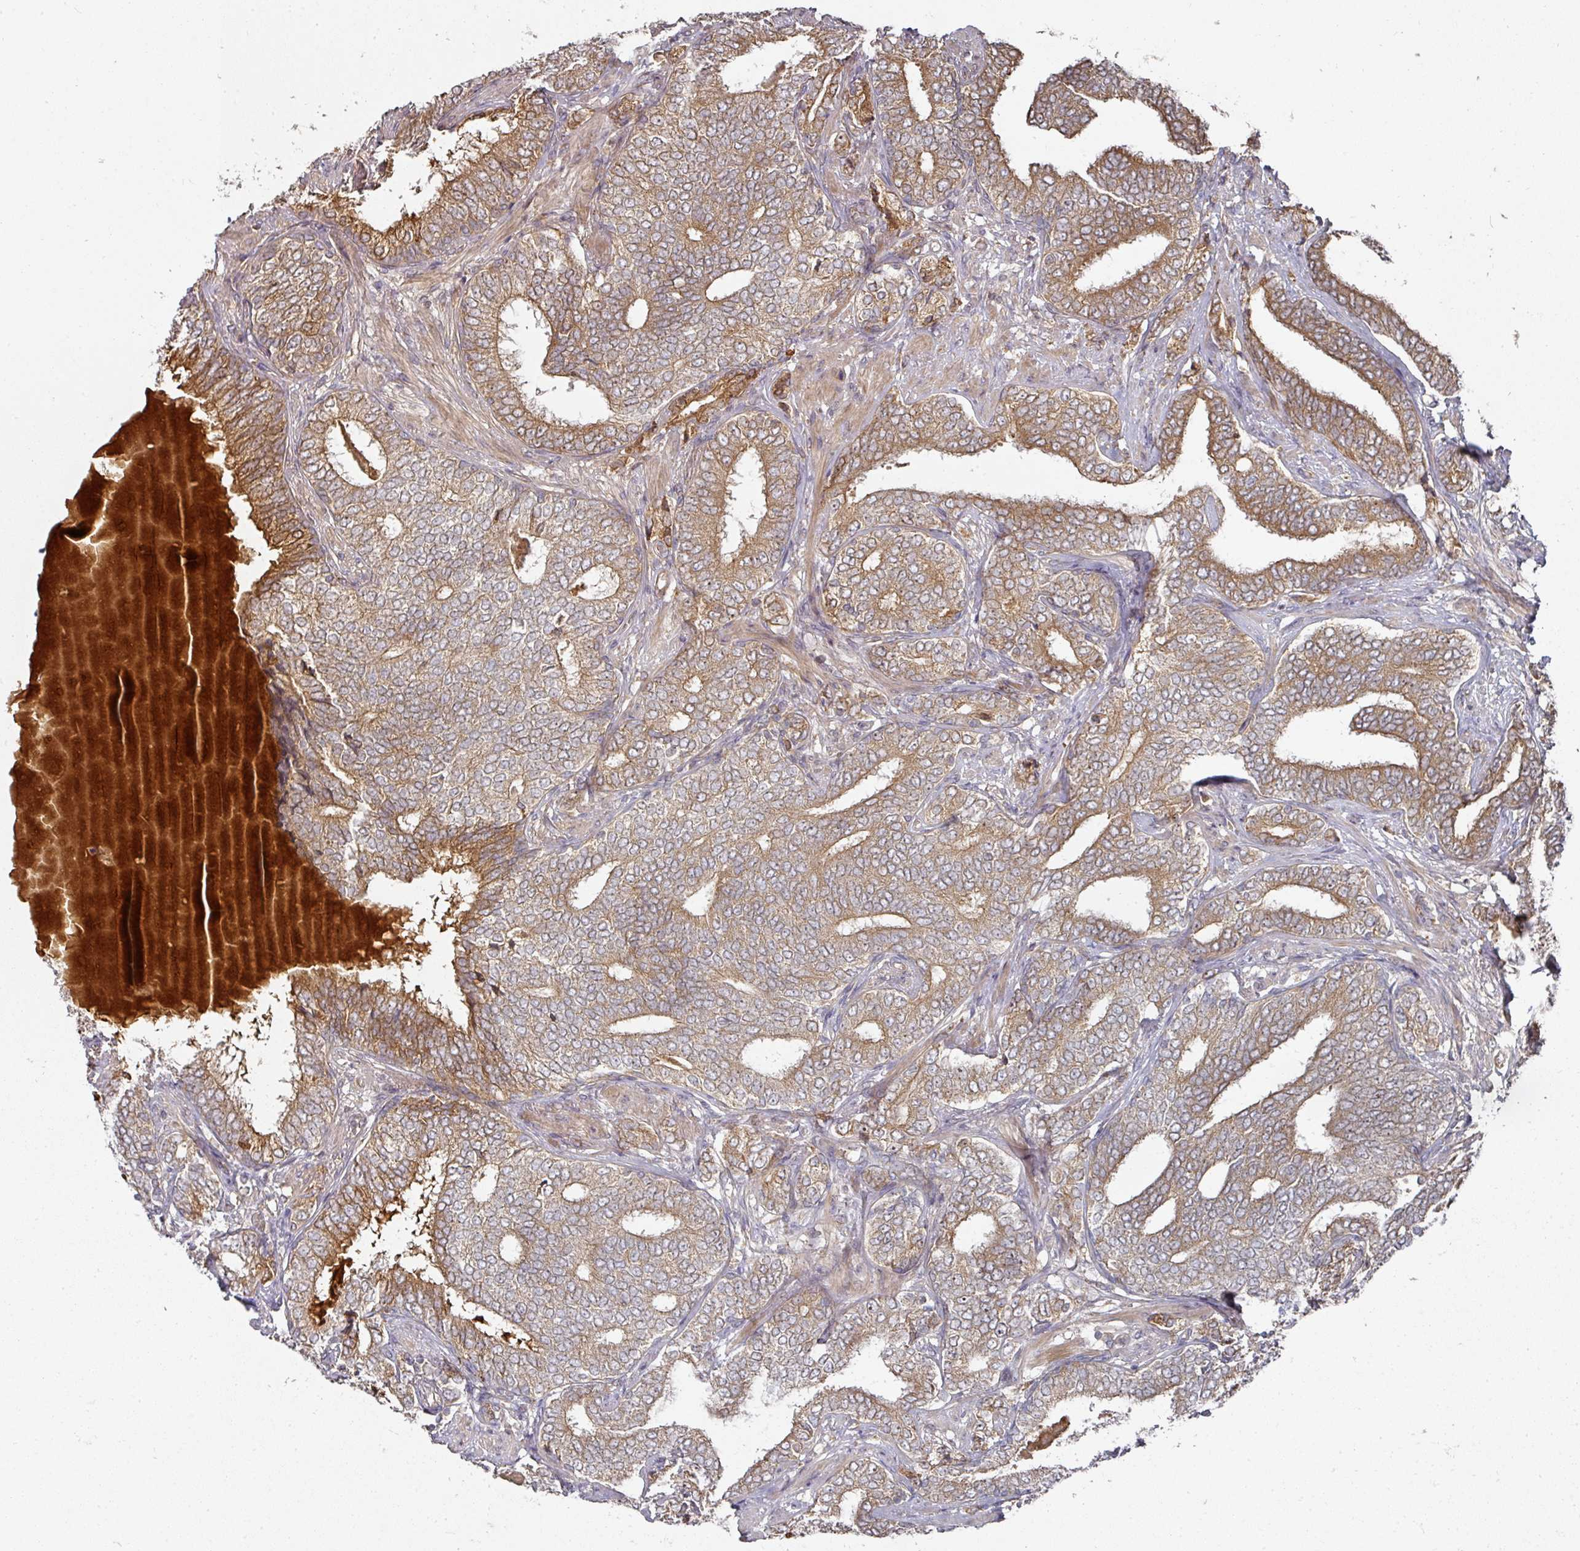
{"staining": {"intensity": "moderate", "quantity": ">75%", "location": "cytoplasmic/membranous"}, "tissue": "prostate cancer", "cell_type": "Tumor cells", "image_type": "cancer", "snomed": [{"axis": "morphology", "description": "Adenocarcinoma, High grade"}, {"axis": "topography", "description": "Prostate"}], "caption": "The micrograph demonstrates staining of prostate high-grade adenocarcinoma, revealing moderate cytoplasmic/membranous protein positivity (brown color) within tumor cells. Using DAB (3,3'-diaminobenzidine) (brown) and hematoxylin (blue) stains, captured at high magnification using brightfield microscopy.", "gene": "CEP95", "patient": {"sex": "male", "age": 72}}